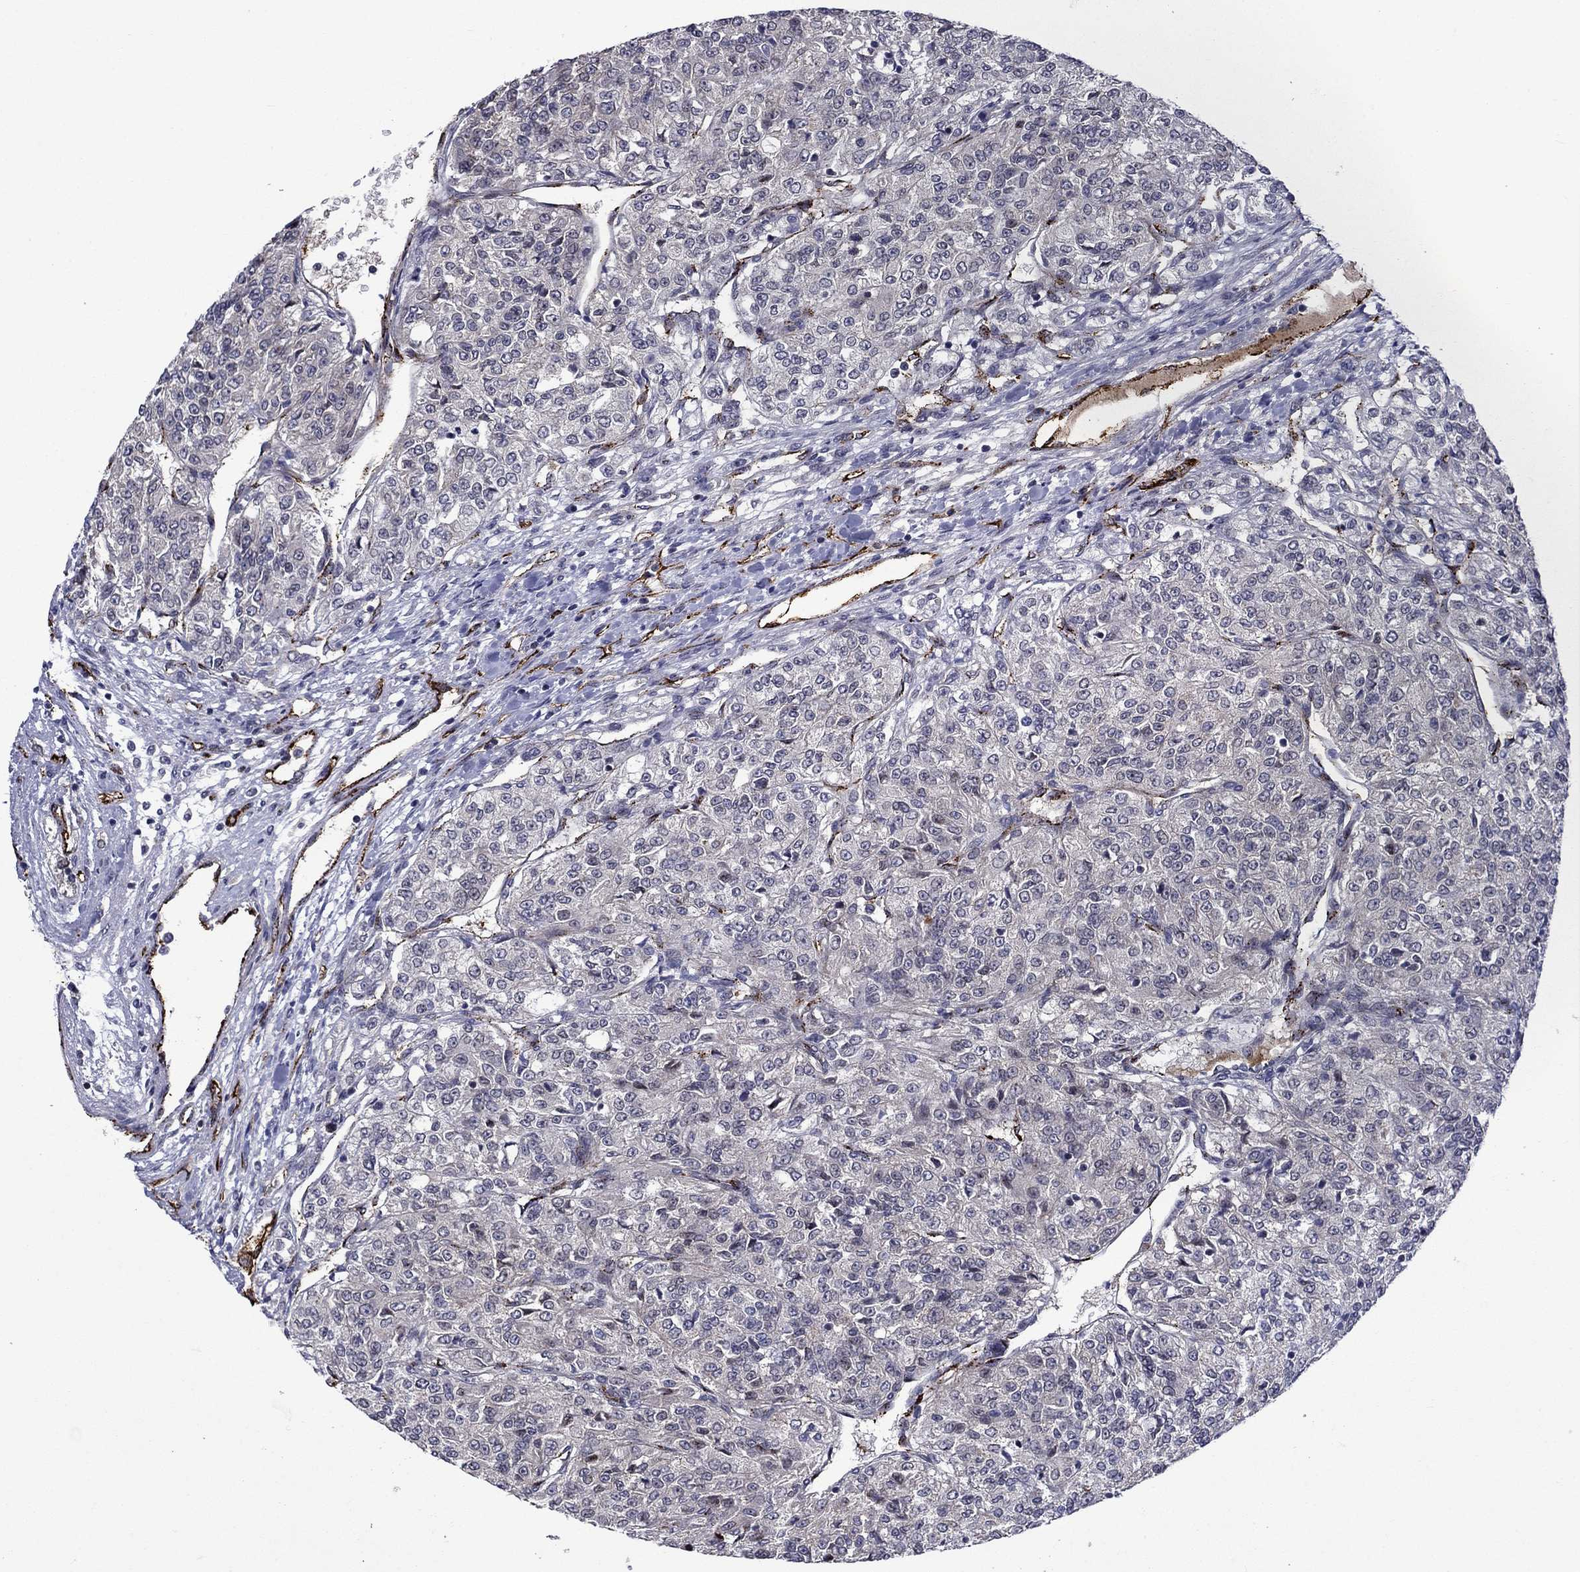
{"staining": {"intensity": "negative", "quantity": "none", "location": "none"}, "tissue": "renal cancer", "cell_type": "Tumor cells", "image_type": "cancer", "snomed": [{"axis": "morphology", "description": "Adenocarcinoma, NOS"}, {"axis": "topography", "description": "Kidney"}], "caption": "Renal cancer stained for a protein using IHC displays no staining tumor cells.", "gene": "SLITRK1", "patient": {"sex": "female", "age": 63}}